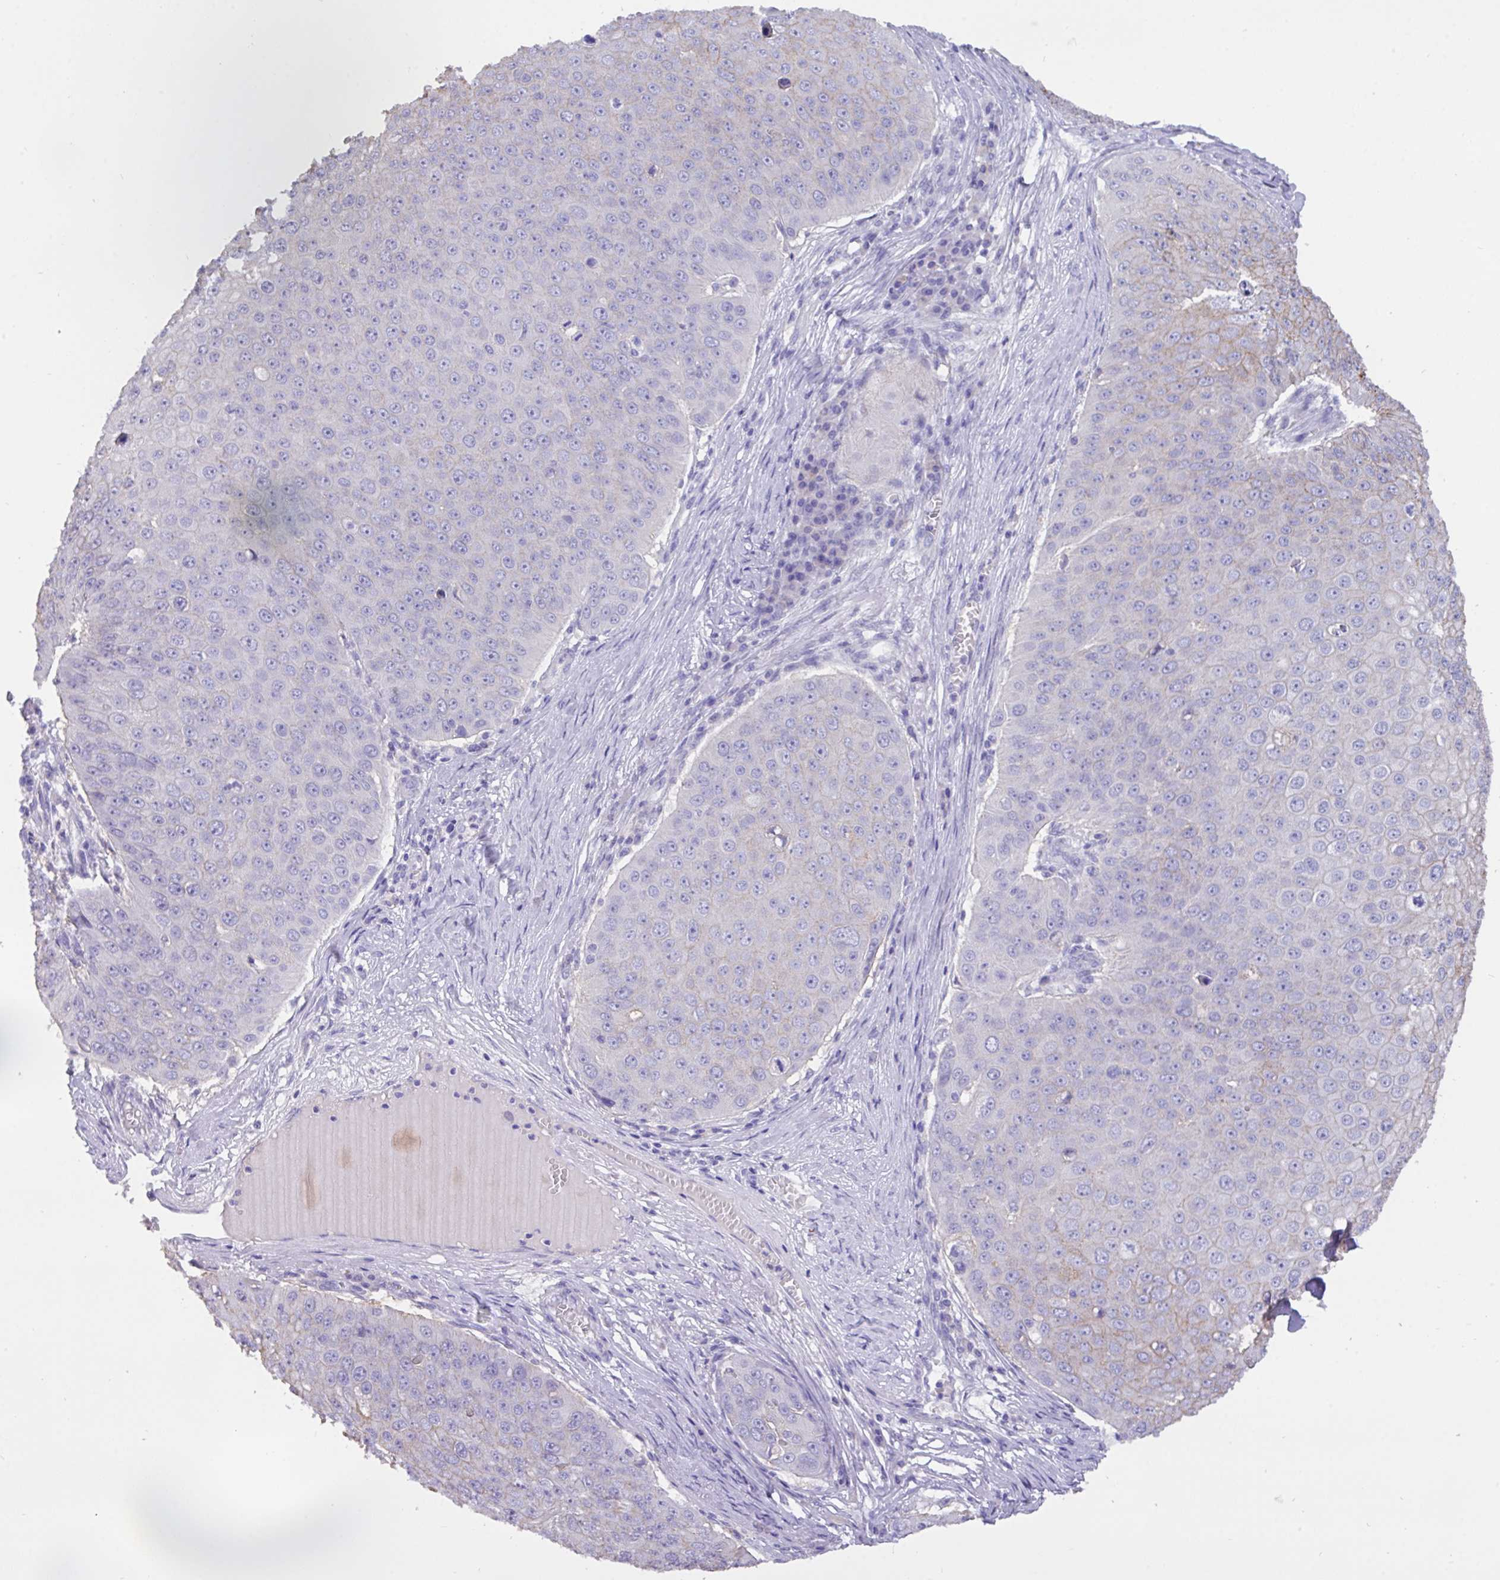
{"staining": {"intensity": "negative", "quantity": "none", "location": "none"}, "tissue": "skin cancer", "cell_type": "Tumor cells", "image_type": "cancer", "snomed": [{"axis": "morphology", "description": "Squamous cell carcinoma, NOS"}, {"axis": "topography", "description": "Skin"}], "caption": "Immunohistochemical staining of human squamous cell carcinoma (skin) reveals no significant staining in tumor cells.", "gene": "EPCAM", "patient": {"sex": "male", "age": 71}}